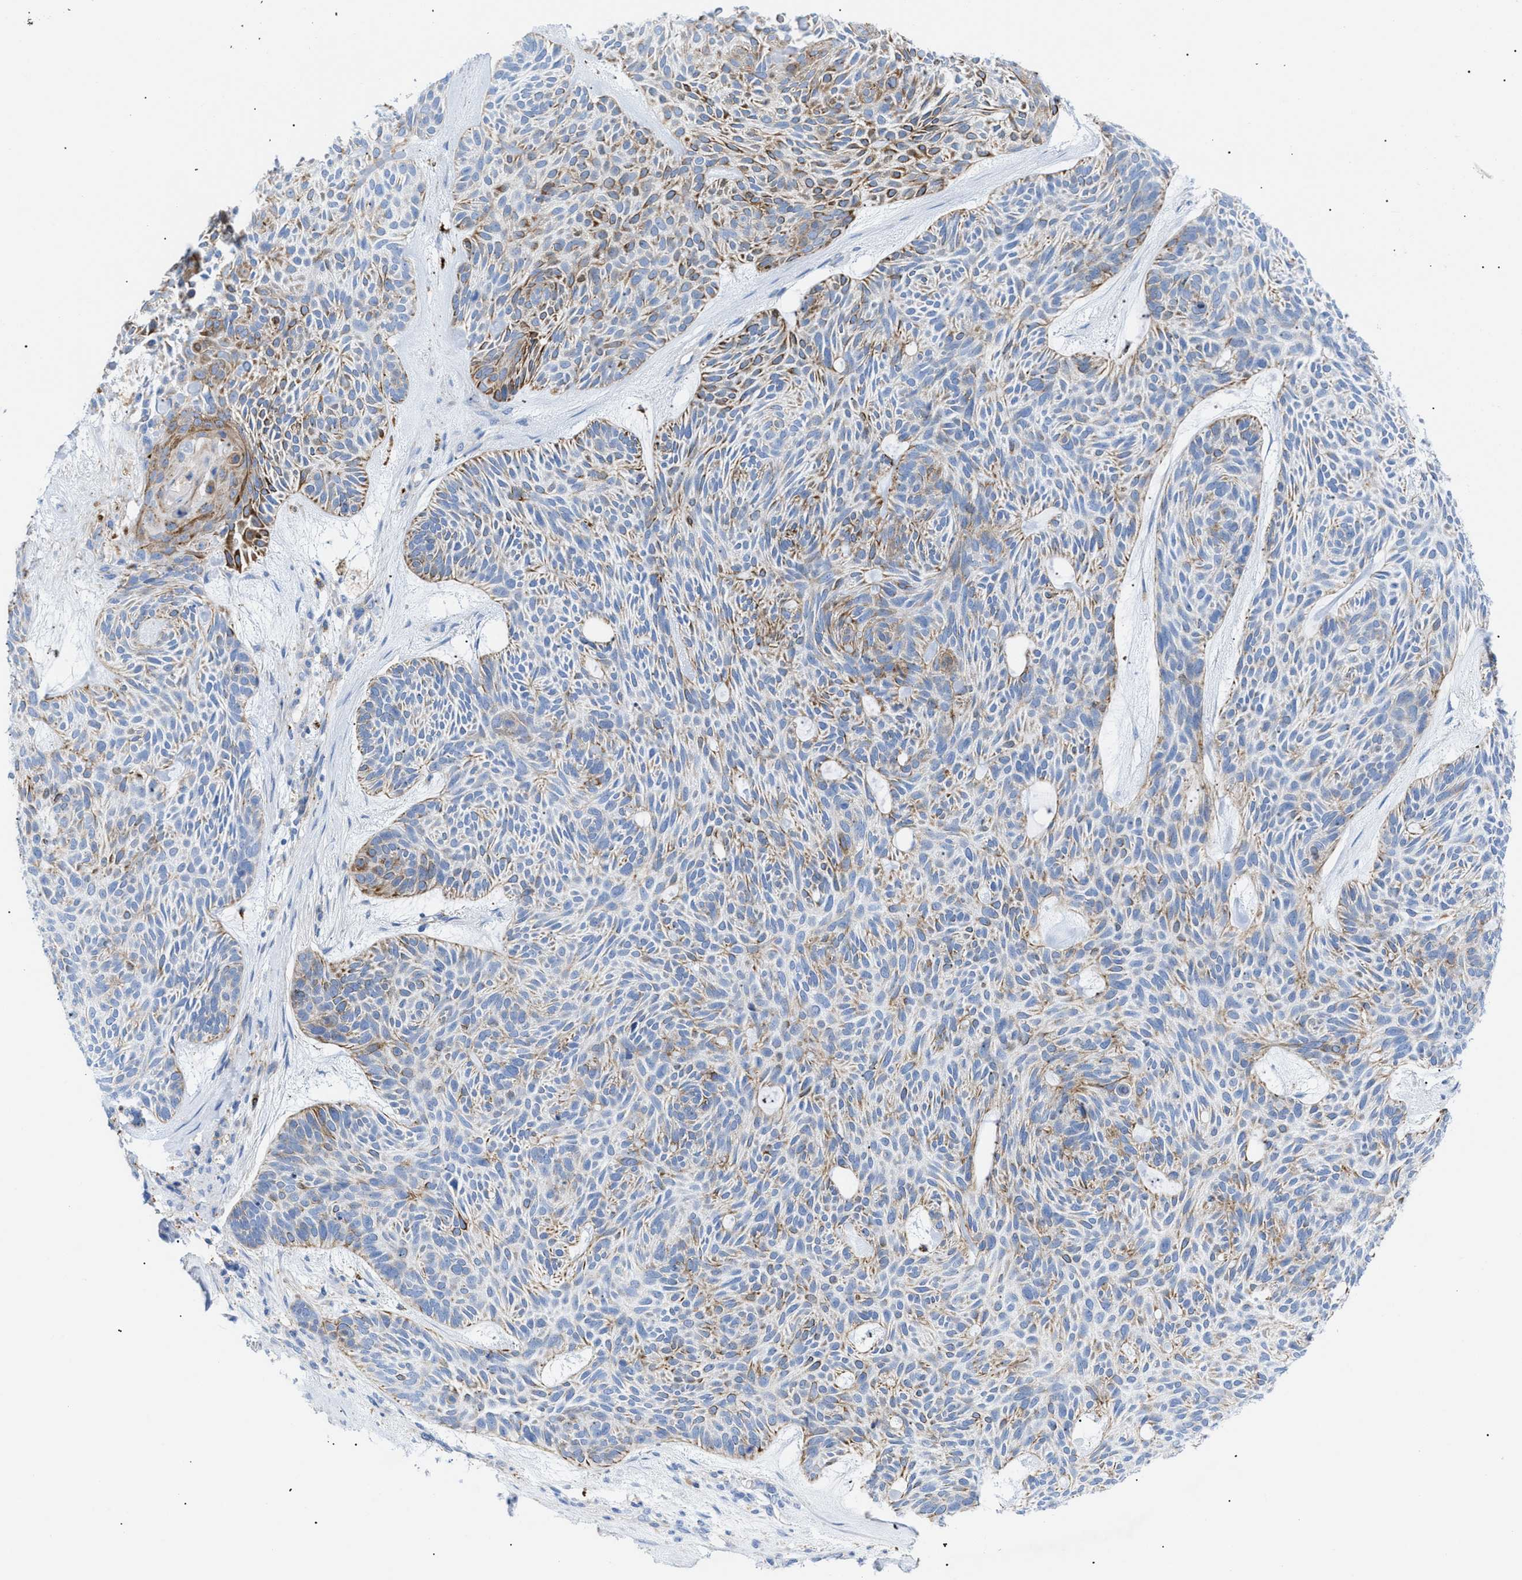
{"staining": {"intensity": "moderate", "quantity": "25%-75%", "location": "cytoplasmic/membranous"}, "tissue": "skin cancer", "cell_type": "Tumor cells", "image_type": "cancer", "snomed": [{"axis": "morphology", "description": "Basal cell carcinoma"}, {"axis": "topography", "description": "Skin"}], "caption": "Immunohistochemistry (IHC) (DAB (3,3'-diaminobenzidine)) staining of skin cancer (basal cell carcinoma) demonstrates moderate cytoplasmic/membranous protein expression in about 25%-75% of tumor cells. The protein is shown in brown color, while the nuclei are stained blue.", "gene": "DRAM2", "patient": {"sex": "male", "age": 55}}